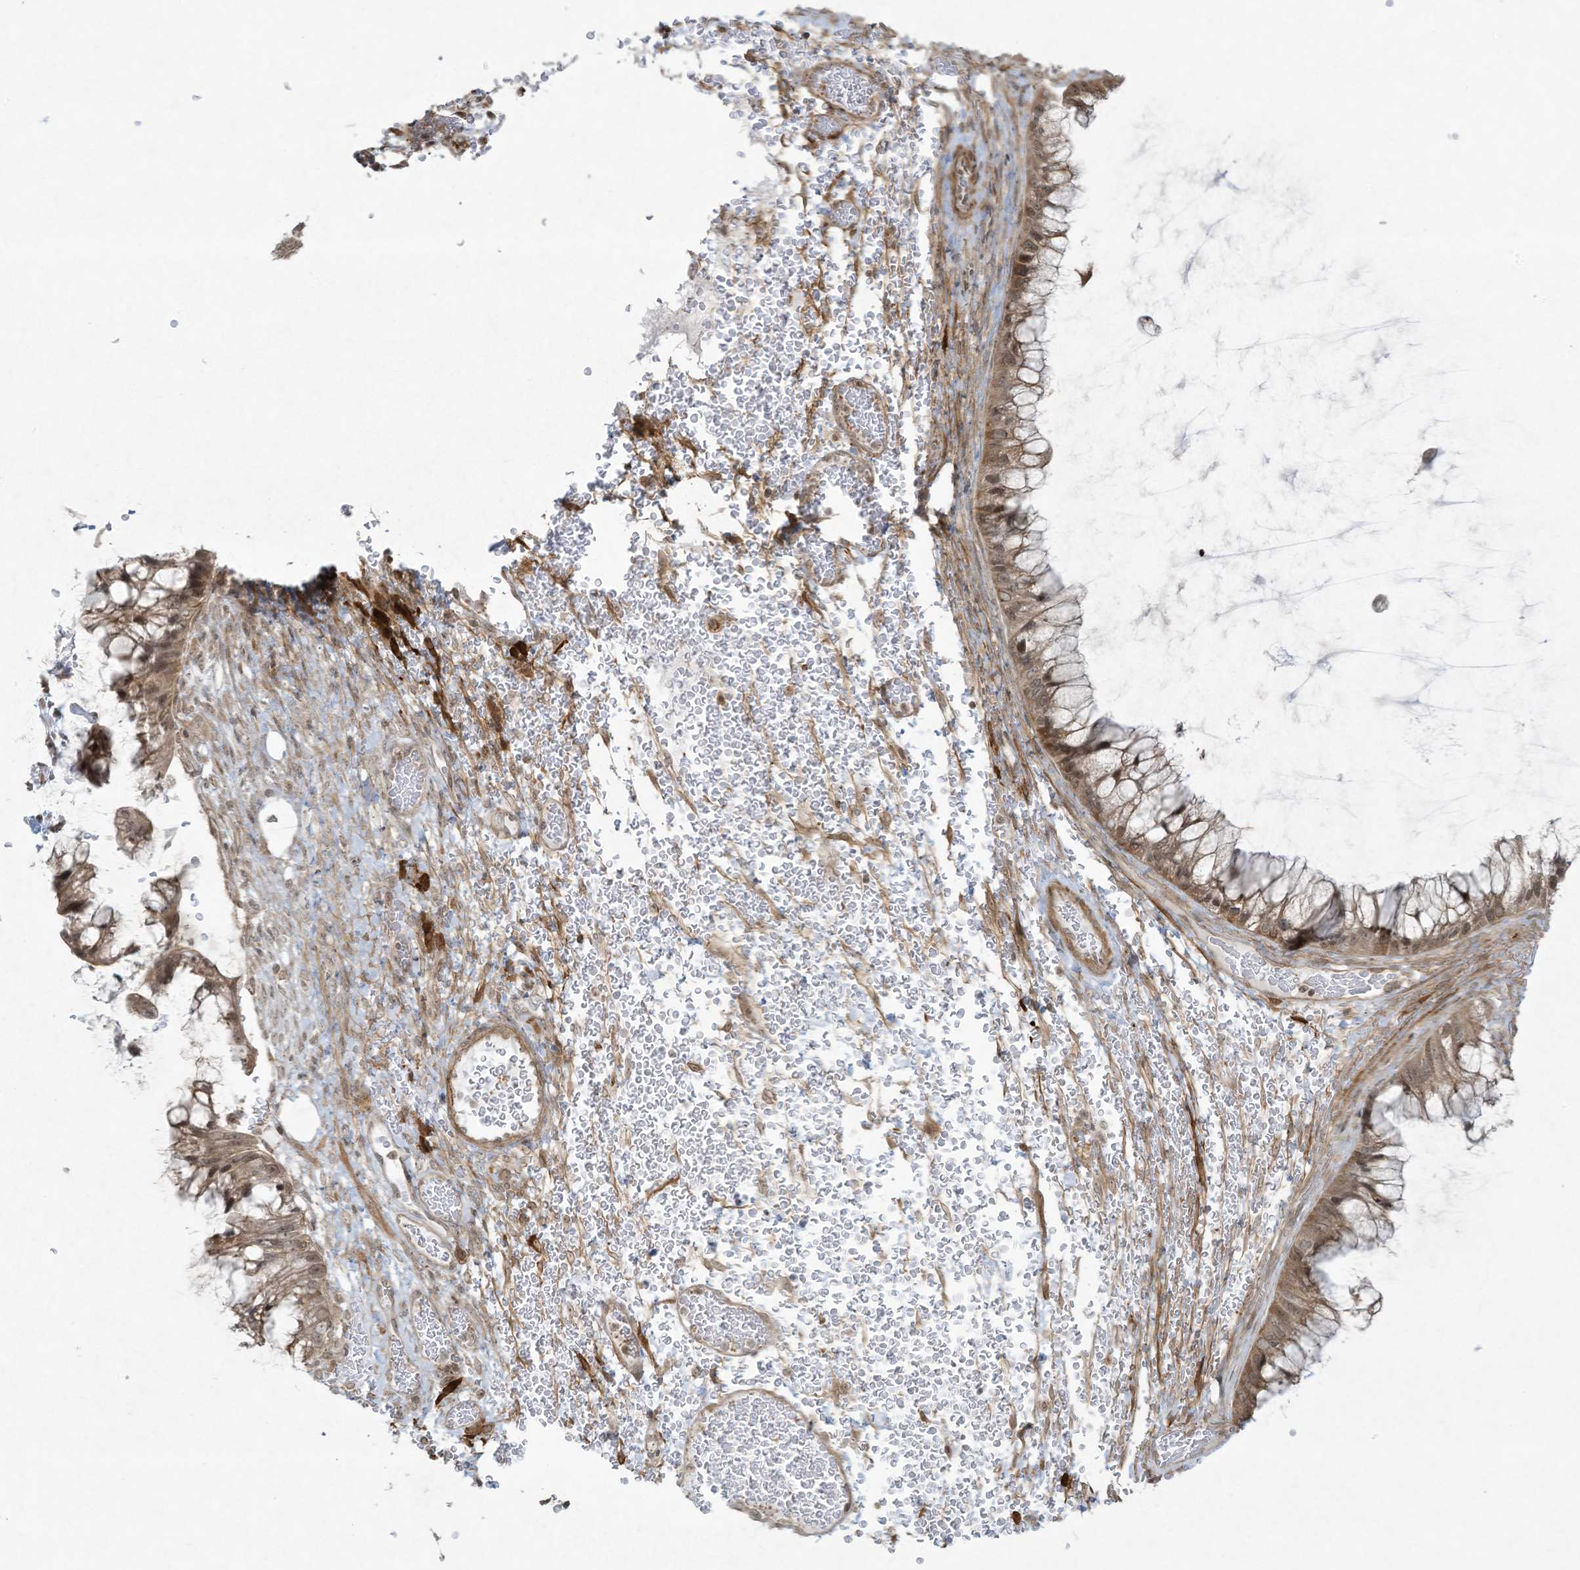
{"staining": {"intensity": "moderate", "quantity": "25%-75%", "location": "cytoplasmic/membranous,nuclear"}, "tissue": "ovarian cancer", "cell_type": "Tumor cells", "image_type": "cancer", "snomed": [{"axis": "morphology", "description": "Cystadenocarcinoma, mucinous, NOS"}, {"axis": "topography", "description": "Ovary"}], "caption": "The histopathology image shows immunohistochemical staining of mucinous cystadenocarcinoma (ovarian). There is moderate cytoplasmic/membranous and nuclear staining is appreciated in about 25%-75% of tumor cells. The protein of interest is stained brown, and the nuclei are stained in blue (DAB IHC with brightfield microscopy, high magnification).", "gene": "ZNF263", "patient": {"sex": "female", "age": 37}}